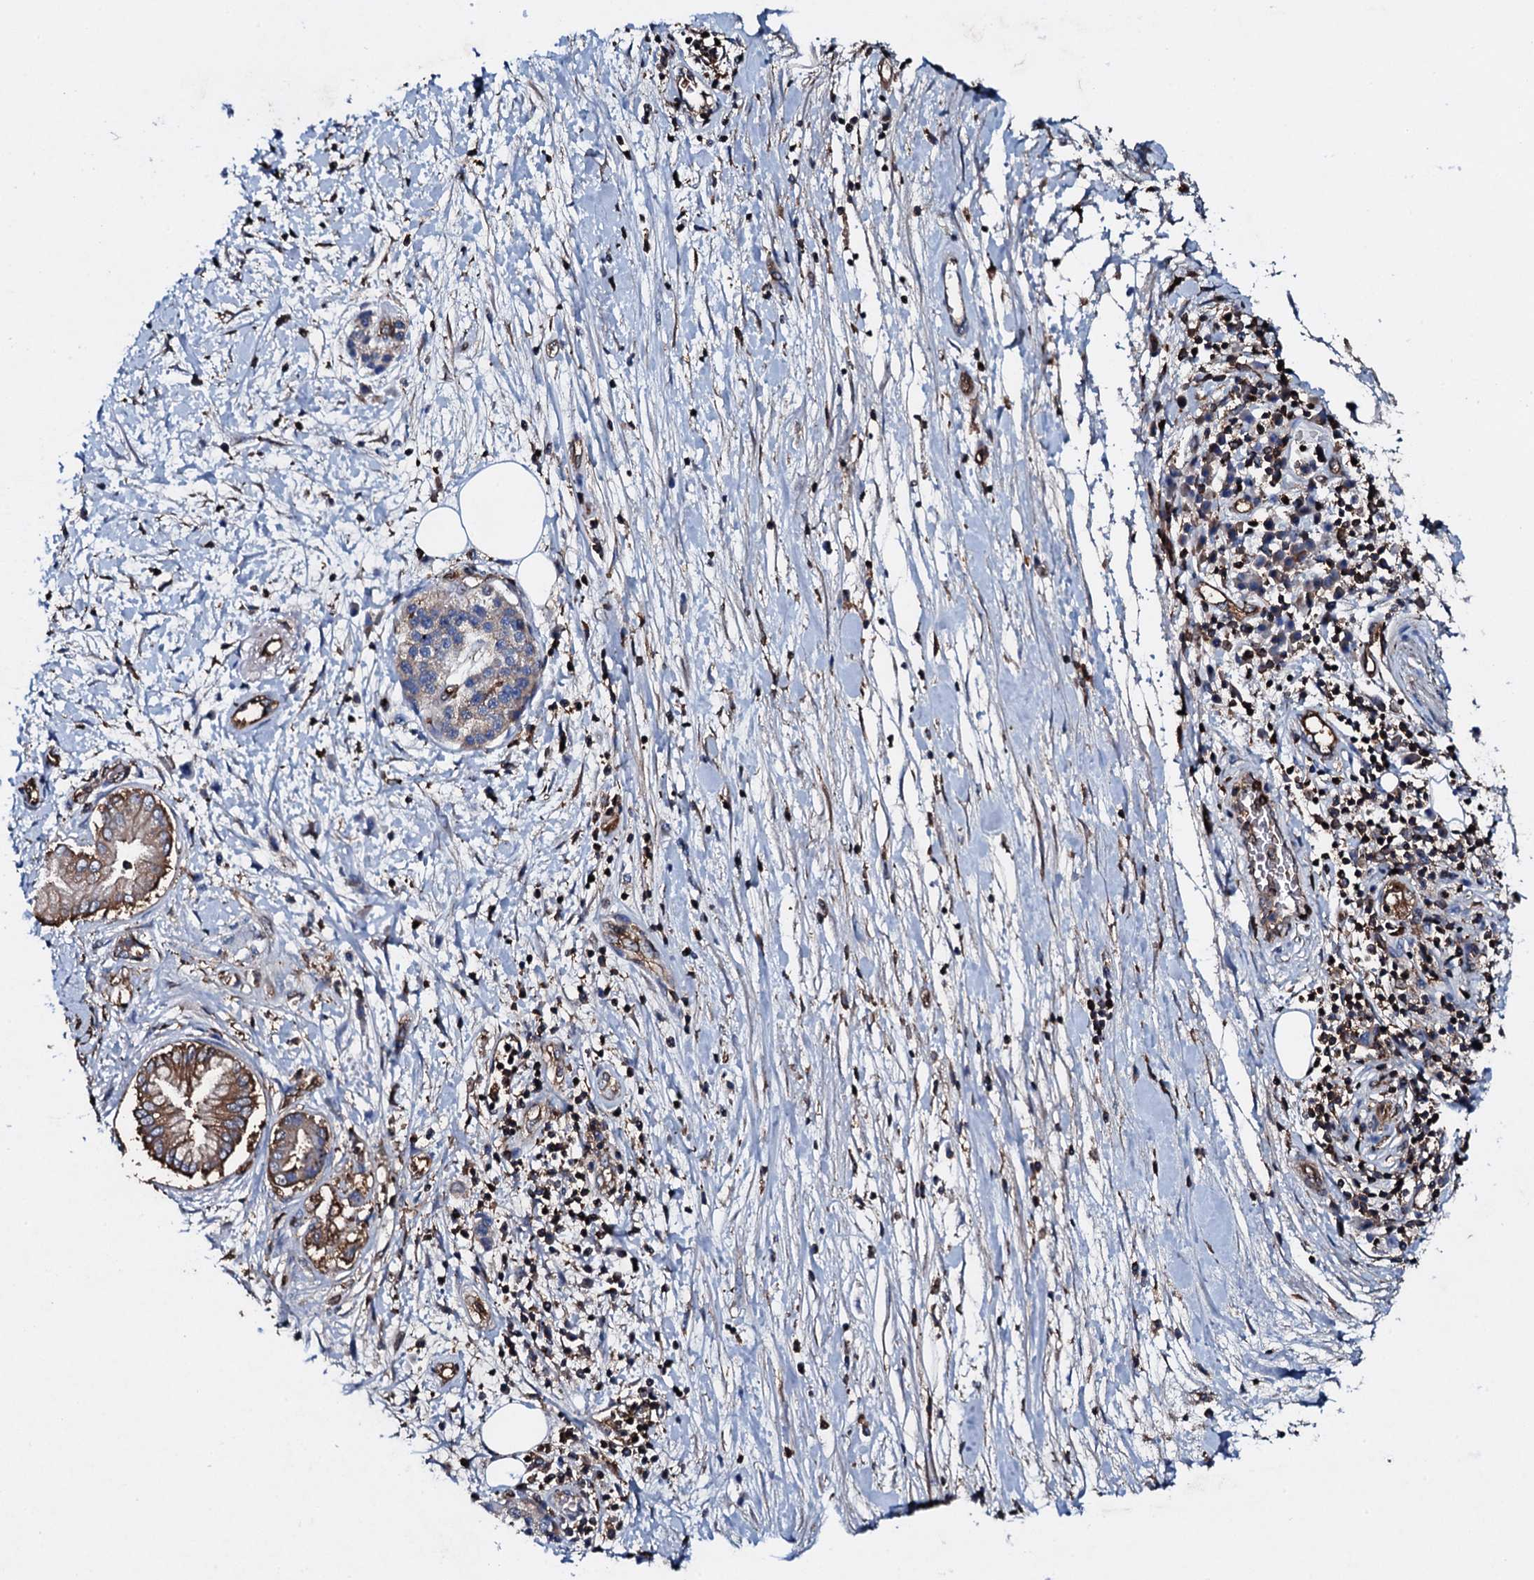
{"staining": {"intensity": "moderate", "quantity": "<25%", "location": "cytoplasmic/membranous"}, "tissue": "pancreatic cancer", "cell_type": "Tumor cells", "image_type": "cancer", "snomed": [{"axis": "morphology", "description": "Adenocarcinoma, NOS"}, {"axis": "topography", "description": "Pancreas"}], "caption": "A photomicrograph of pancreatic adenocarcinoma stained for a protein reveals moderate cytoplasmic/membranous brown staining in tumor cells. (DAB (3,3'-diaminobenzidine) IHC with brightfield microscopy, high magnification).", "gene": "MS4A4E", "patient": {"sex": "female", "age": 73}}